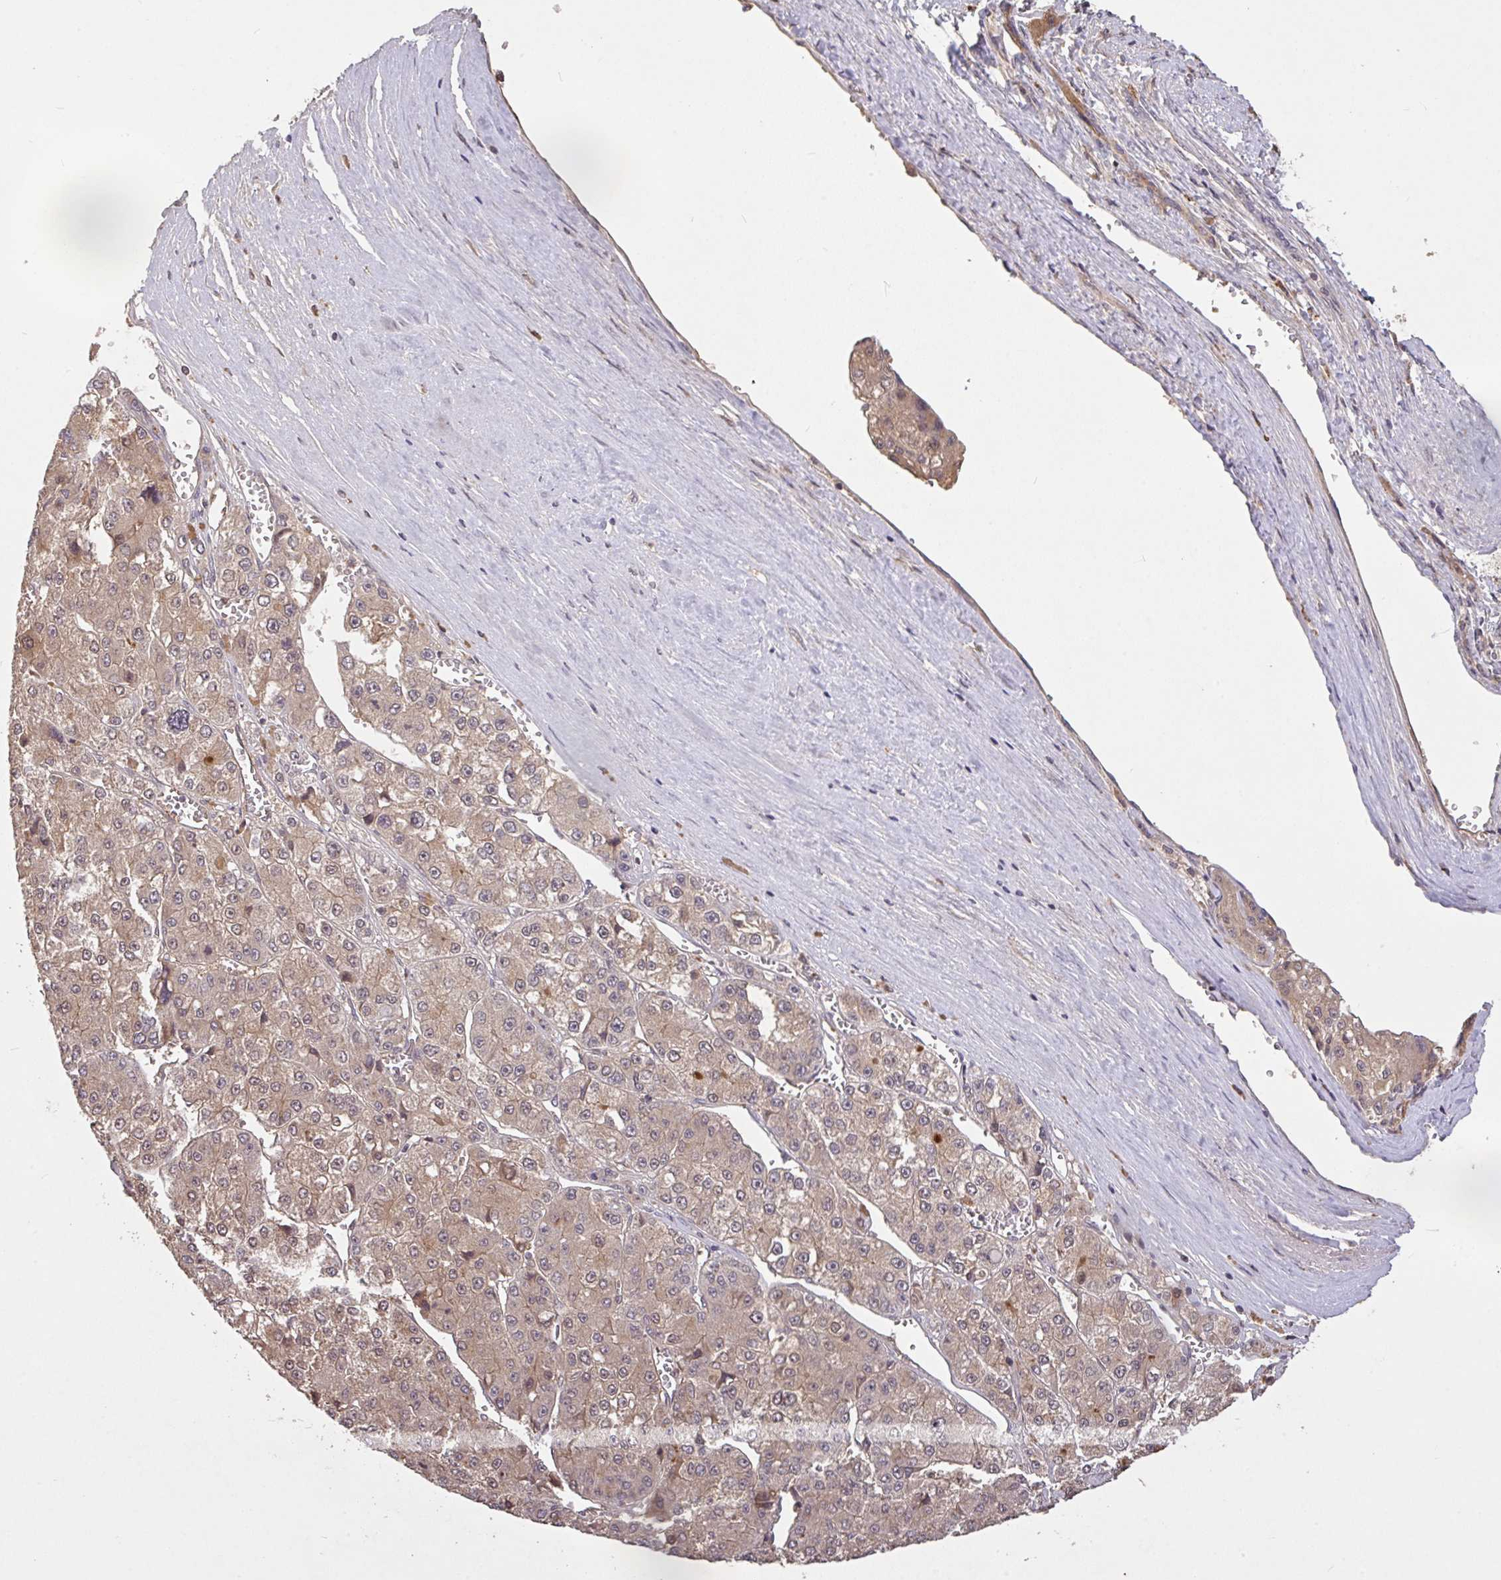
{"staining": {"intensity": "weak", "quantity": ">75%", "location": "cytoplasmic/membranous"}, "tissue": "liver cancer", "cell_type": "Tumor cells", "image_type": "cancer", "snomed": [{"axis": "morphology", "description": "Carcinoma, Hepatocellular, NOS"}, {"axis": "topography", "description": "Liver"}], "caption": "Immunohistochemical staining of liver cancer displays low levels of weak cytoplasmic/membranous protein expression in about >75% of tumor cells.", "gene": "FCER1A", "patient": {"sex": "female", "age": 73}}